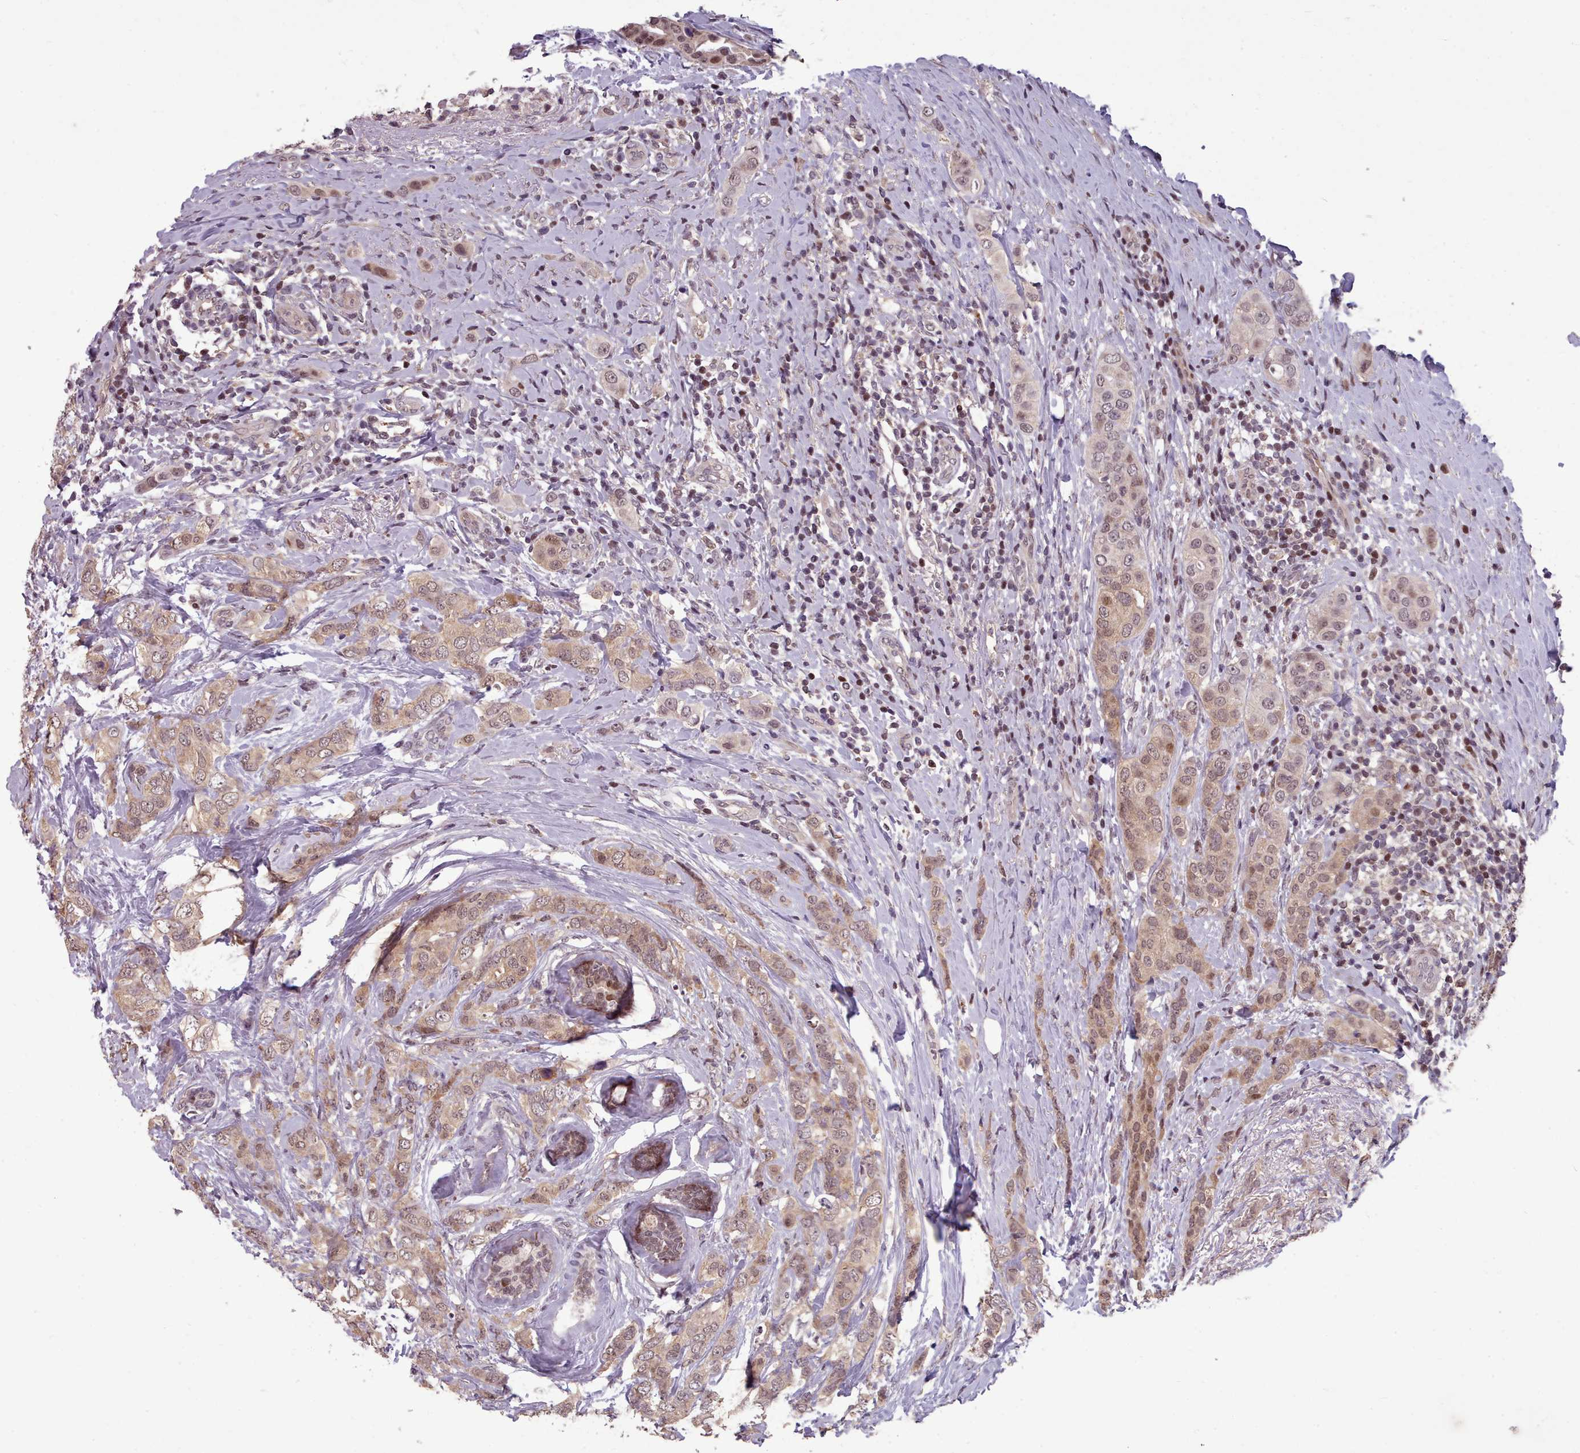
{"staining": {"intensity": "weak", "quantity": ">75%", "location": "cytoplasmic/membranous,nuclear"}, "tissue": "breast cancer", "cell_type": "Tumor cells", "image_type": "cancer", "snomed": [{"axis": "morphology", "description": "Lobular carcinoma"}, {"axis": "topography", "description": "Breast"}], "caption": "Weak cytoplasmic/membranous and nuclear expression for a protein is seen in about >75% of tumor cells of breast cancer (lobular carcinoma) using IHC.", "gene": "ENSA", "patient": {"sex": "female", "age": 51}}